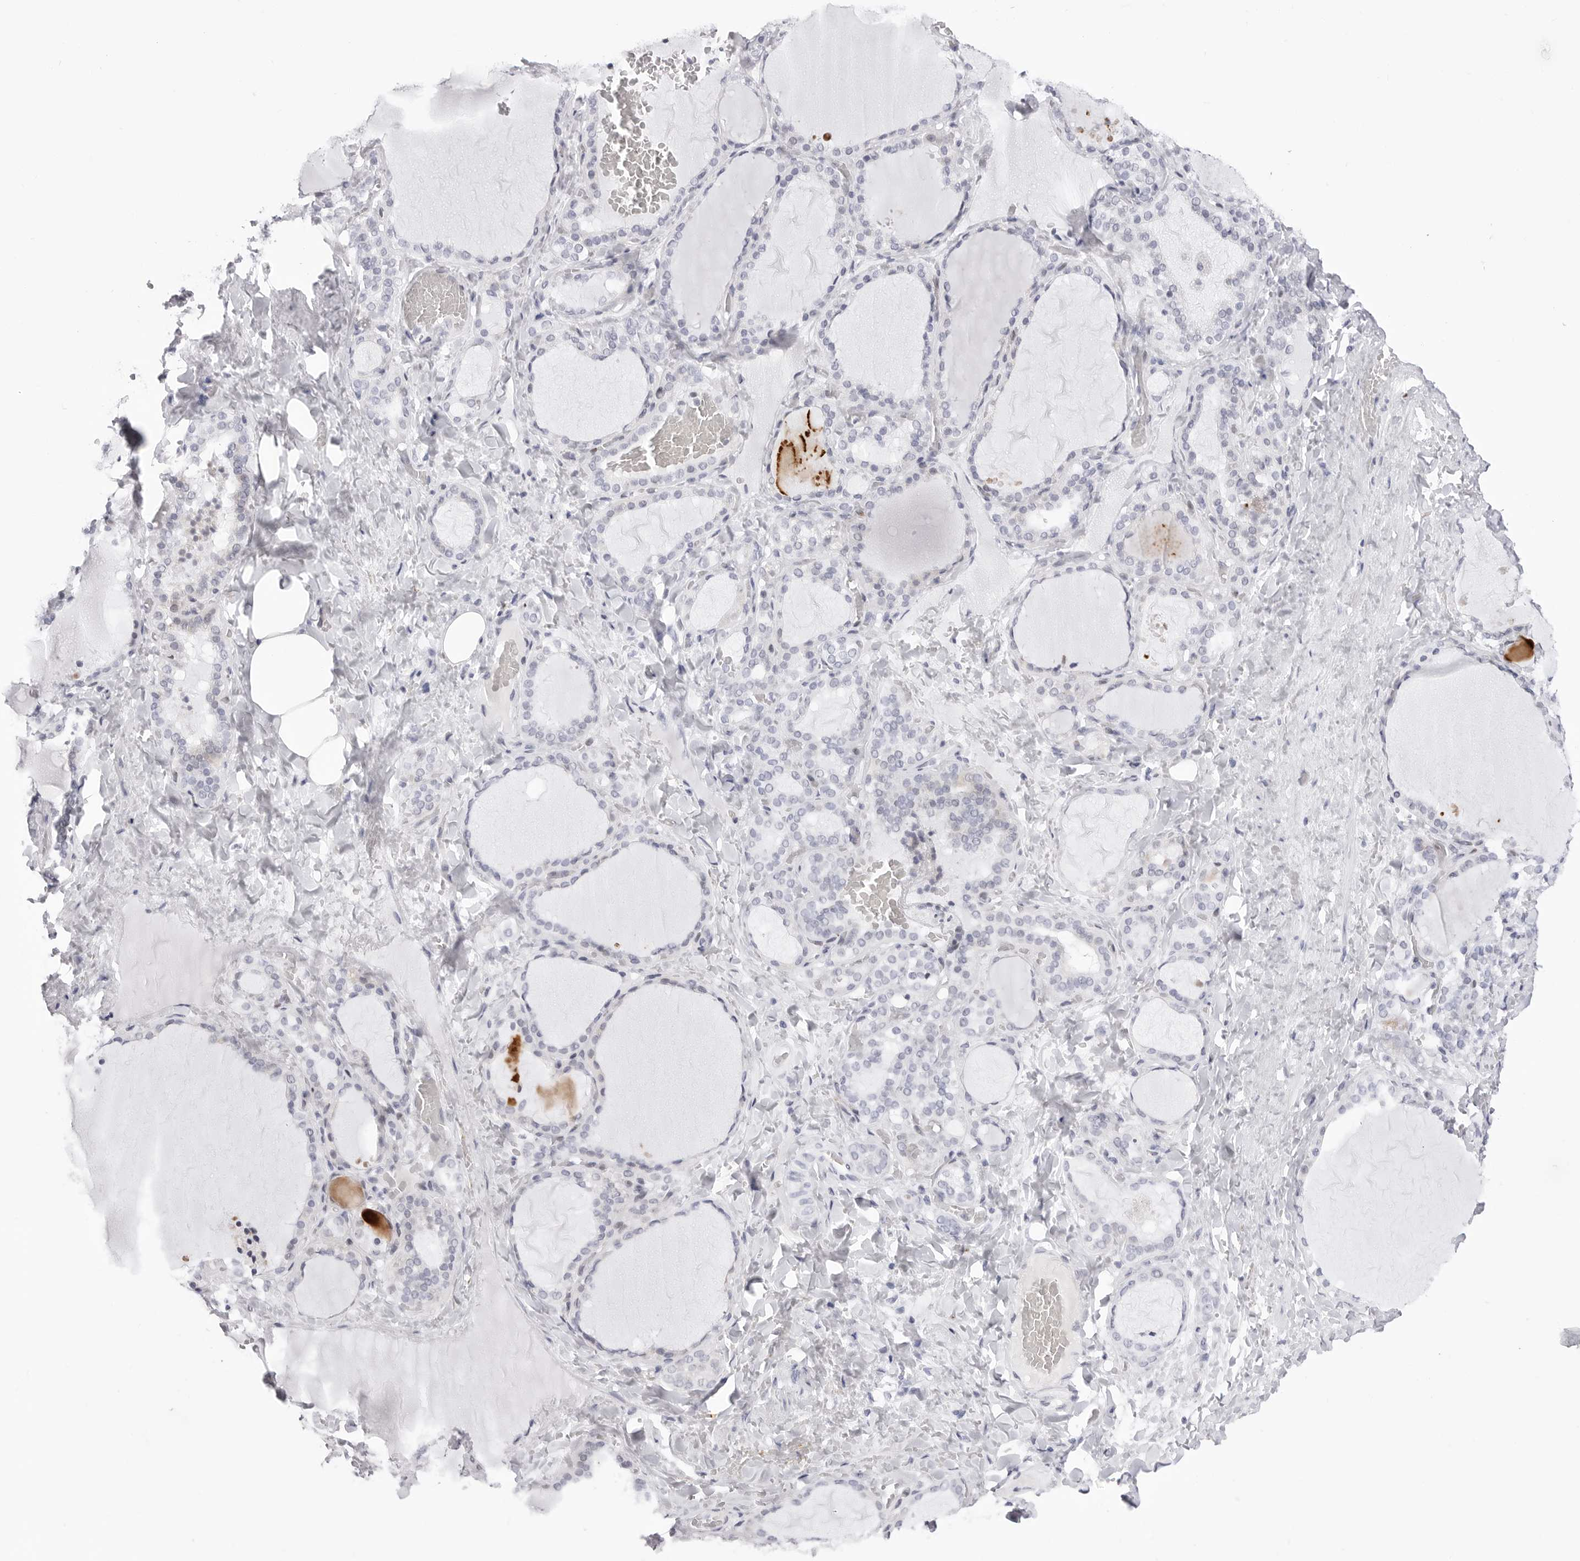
{"staining": {"intensity": "negative", "quantity": "none", "location": "none"}, "tissue": "thyroid gland", "cell_type": "Glandular cells", "image_type": "normal", "snomed": [{"axis": "morphology", "description": "Normal tissue, NOS"}, {"axis": "topography", "description": "Thyroid gland"}], "caption": "A histopathology image of human thyroid gland is negative for staining in glandular cells.", "gene": "TSSK1B", "patient": {"sex": "female", "age": 22}}